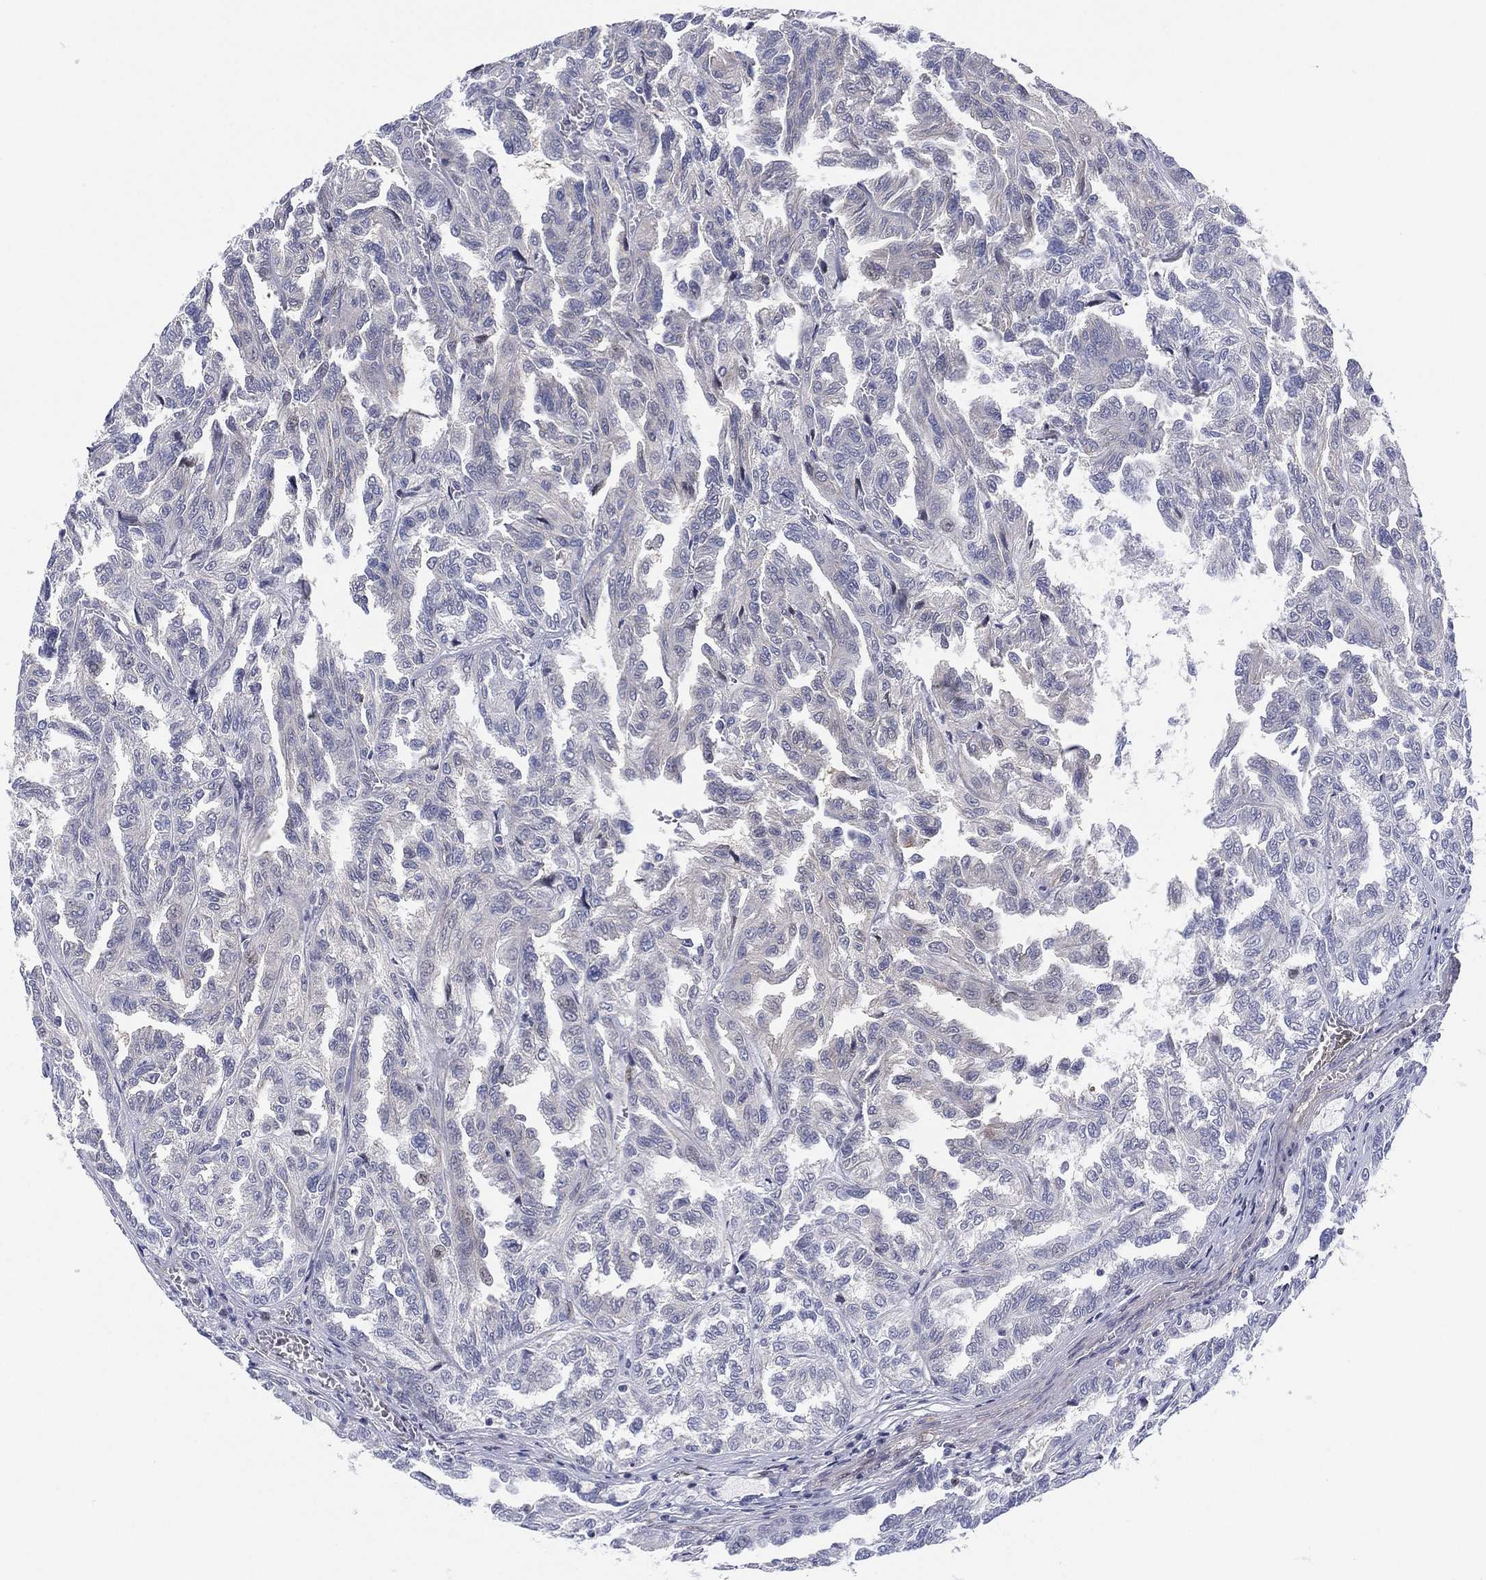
{"staining": {"intensity": "negative", "quantity": "none", "location": "none"}, "tissue": "renal cancer", "cell_type": "Tumor cells", "image_type": "cancer", "snomed": [{"axis": "morphology", "description": "Adenocarcinoma, NOS"}, {"axis": "topography", "description": "Kidney"}], "caption": "A photomicrograph of renal adenocarcinoma stained for a protein shows no brown staining in tumor cells.", "gene": "SLC4A4", "patient": {"sex": "male", "age": 79}}